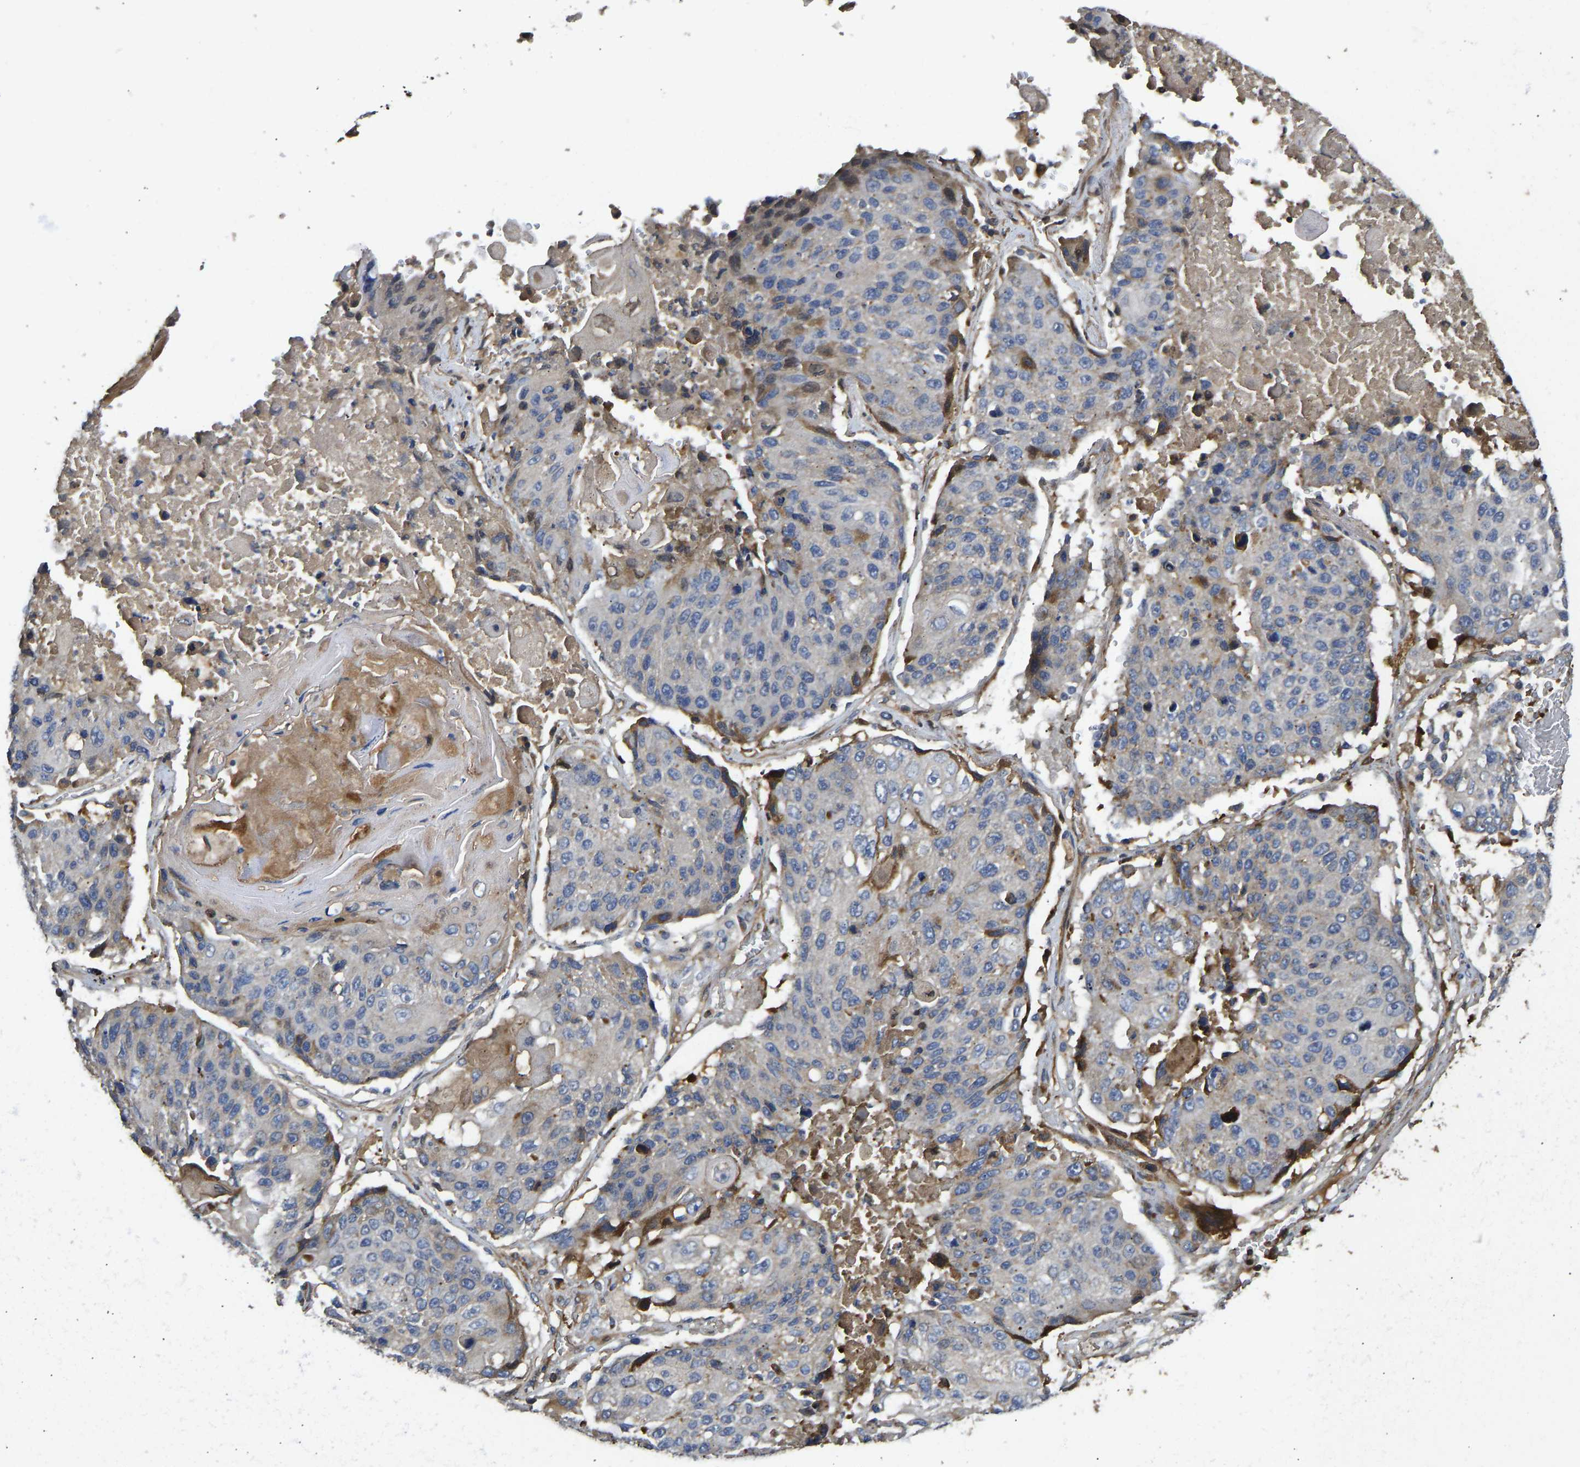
{"staining": {"intensity": "negative", "quantity": "none", "location": "none"}, "tissue": "lung cancer", "cell_type": "Tumor cells", "image_type": "cancer", "snomed": [{"axis": "morphology", "description": "Squamous cell carcinoma, NOS"}, {"axis": "topography", "description": "Lung"}], "caption": "Photomicrograph shows no protein staining in tumor cells of squamous cell carcinoma (lung) tissue.", "gene": "VCPKMT", "patient": {"sex": "male", "age": 61}}